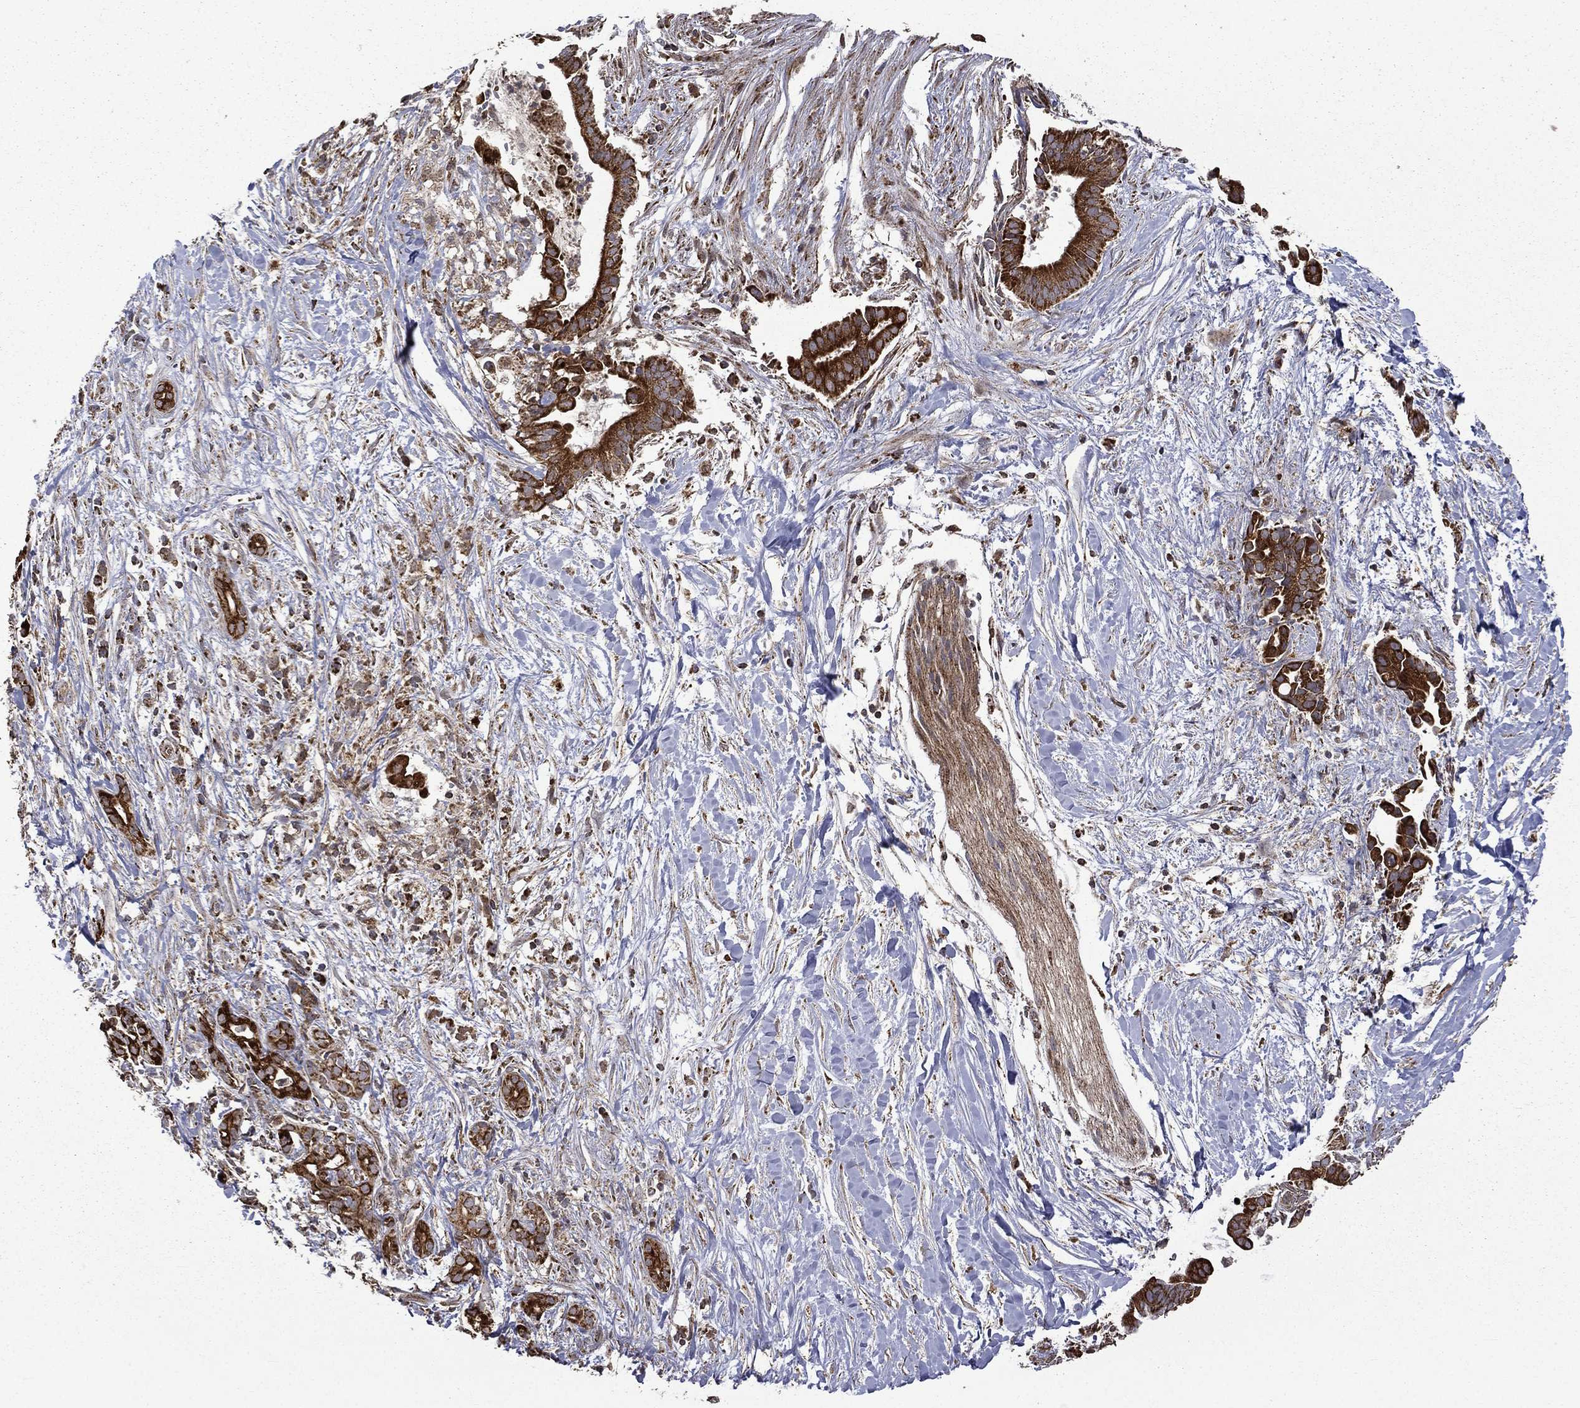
{"staining": {"intensity": "strong", "quantity": ">75%", "location": "cytoplasmic/membranous"}, "tissue": "pancreatic cancer", "cell_type": "Tumor cells", "image_type": "cancer", "snomed": [{"axis": "morphology", "description": "Adenocarcinoma, NOS"}, {"axis": "topography", "description": "Pancreas"}], "caption": "A brown stain highlights strong cytoplasmic/membranous positivity of a protein in pancreatic cancer (adenocarcinoma) tumor cells. (DAB (3,3'-diaminobenzidine) IHC with brightfield microscopy, high magnification).", "gene": "GIMAP6", "patient": {"sex": "male", "age": 61}}